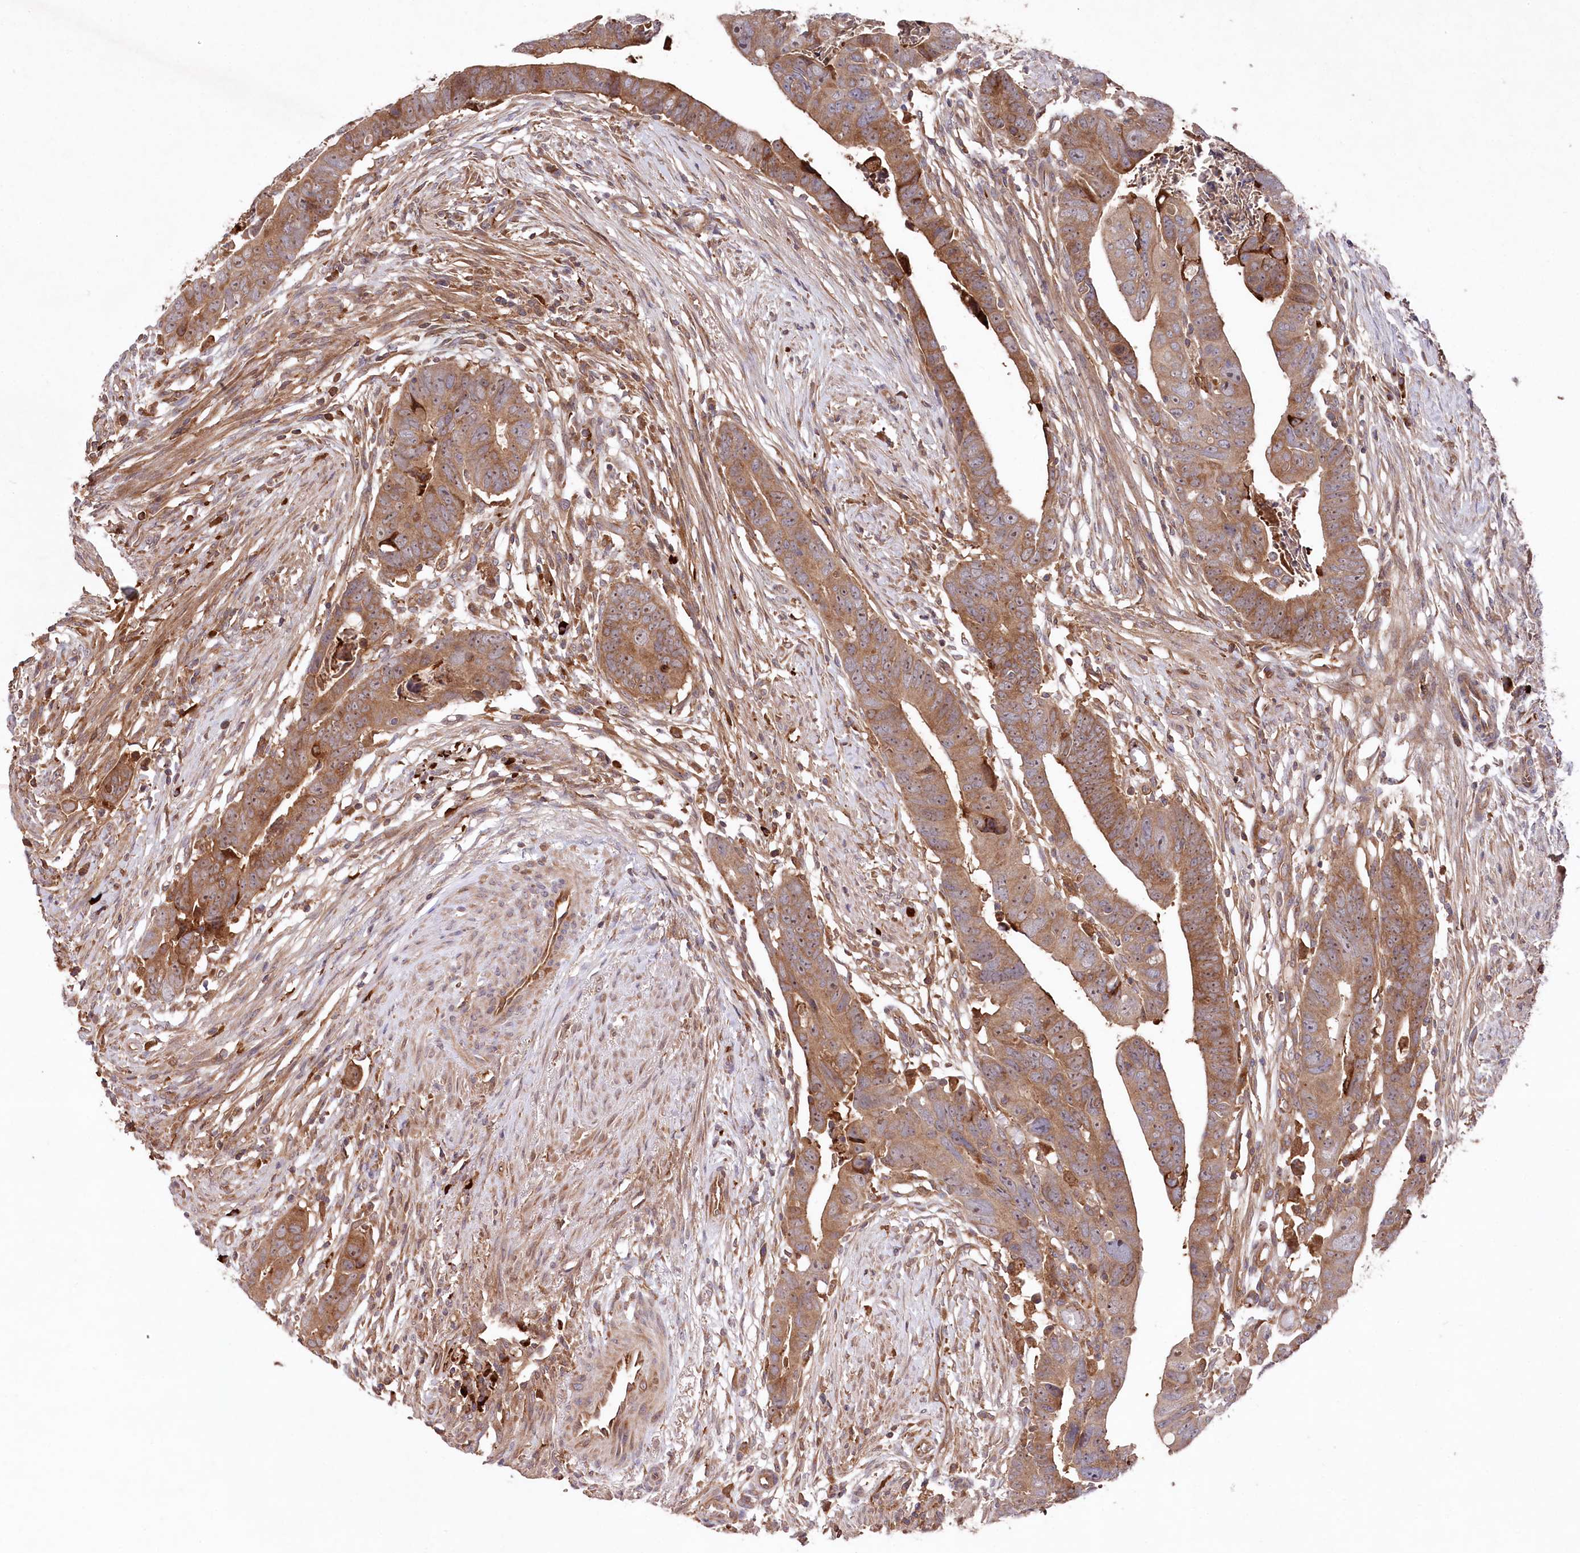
{"staining": {"intensity": "moderate", "quantity": ">75%", "location": "cytoplasmic/membranous,nuclear"}, "tissue": "colorectal cancer", "cell_type": "Tumor cells", "image_type": "cancer", "snomed": [{"axis": "morphology", "description": "Adenocarcinoma, NOS"}, {"axis": "topography", "description": "Rectum"}], "caption": "Immunohistochemical staining of colorectal adenocarcinoma reveals medium levels of moderate cytoplasmic/membranous and nuclear protein positivity in approximately >75% of tumor cells.", "gene": "PPP1R21", "patient": {"sex": "female", "age": 65}}